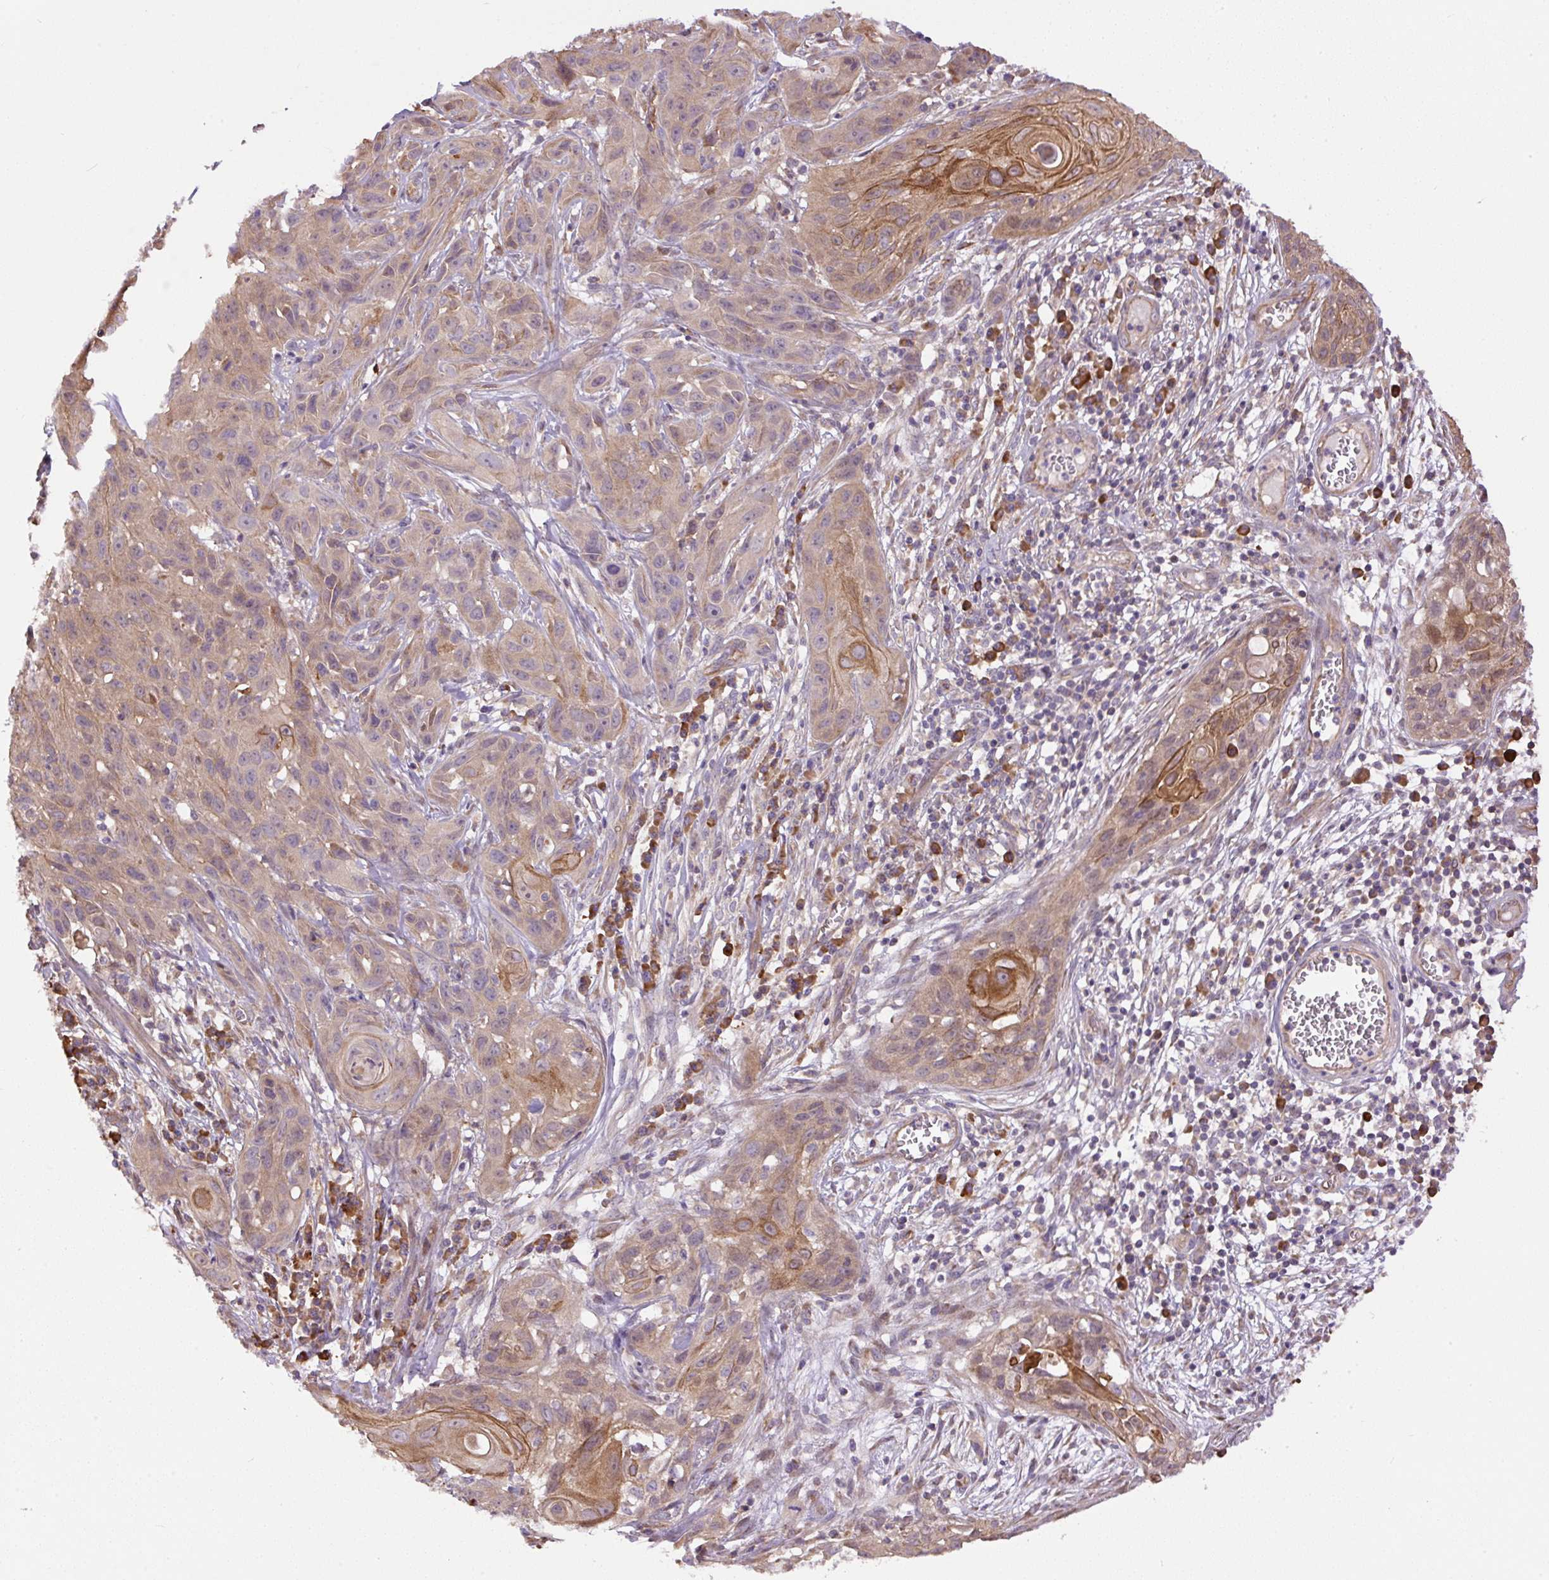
{"staining": {"intensity": "moderate", "quantity": "25%-75%", "location": "cytoplasmic/membranous"}, "tissue": "skin cancer", "cell_type": "Tumor cells", "image_type": "cancer", "snomed": [{"axis": "morphology", "description": "Squamous cell carcinoma, NOS"}, {"axis": "topography", "description": "Skin"}, {"axis": "topography", "description": "Vulva"}], "caption": "Skin cancer (squamous cell carcinoma) tissue displays moderate cytoplasmic/membranous positivity in approximately 25%-75% of tumor cells (IHC, brightfield microscopy, high magnification).", "gene": "PPME1", "patient": {"sex": "female", "age": 83}}